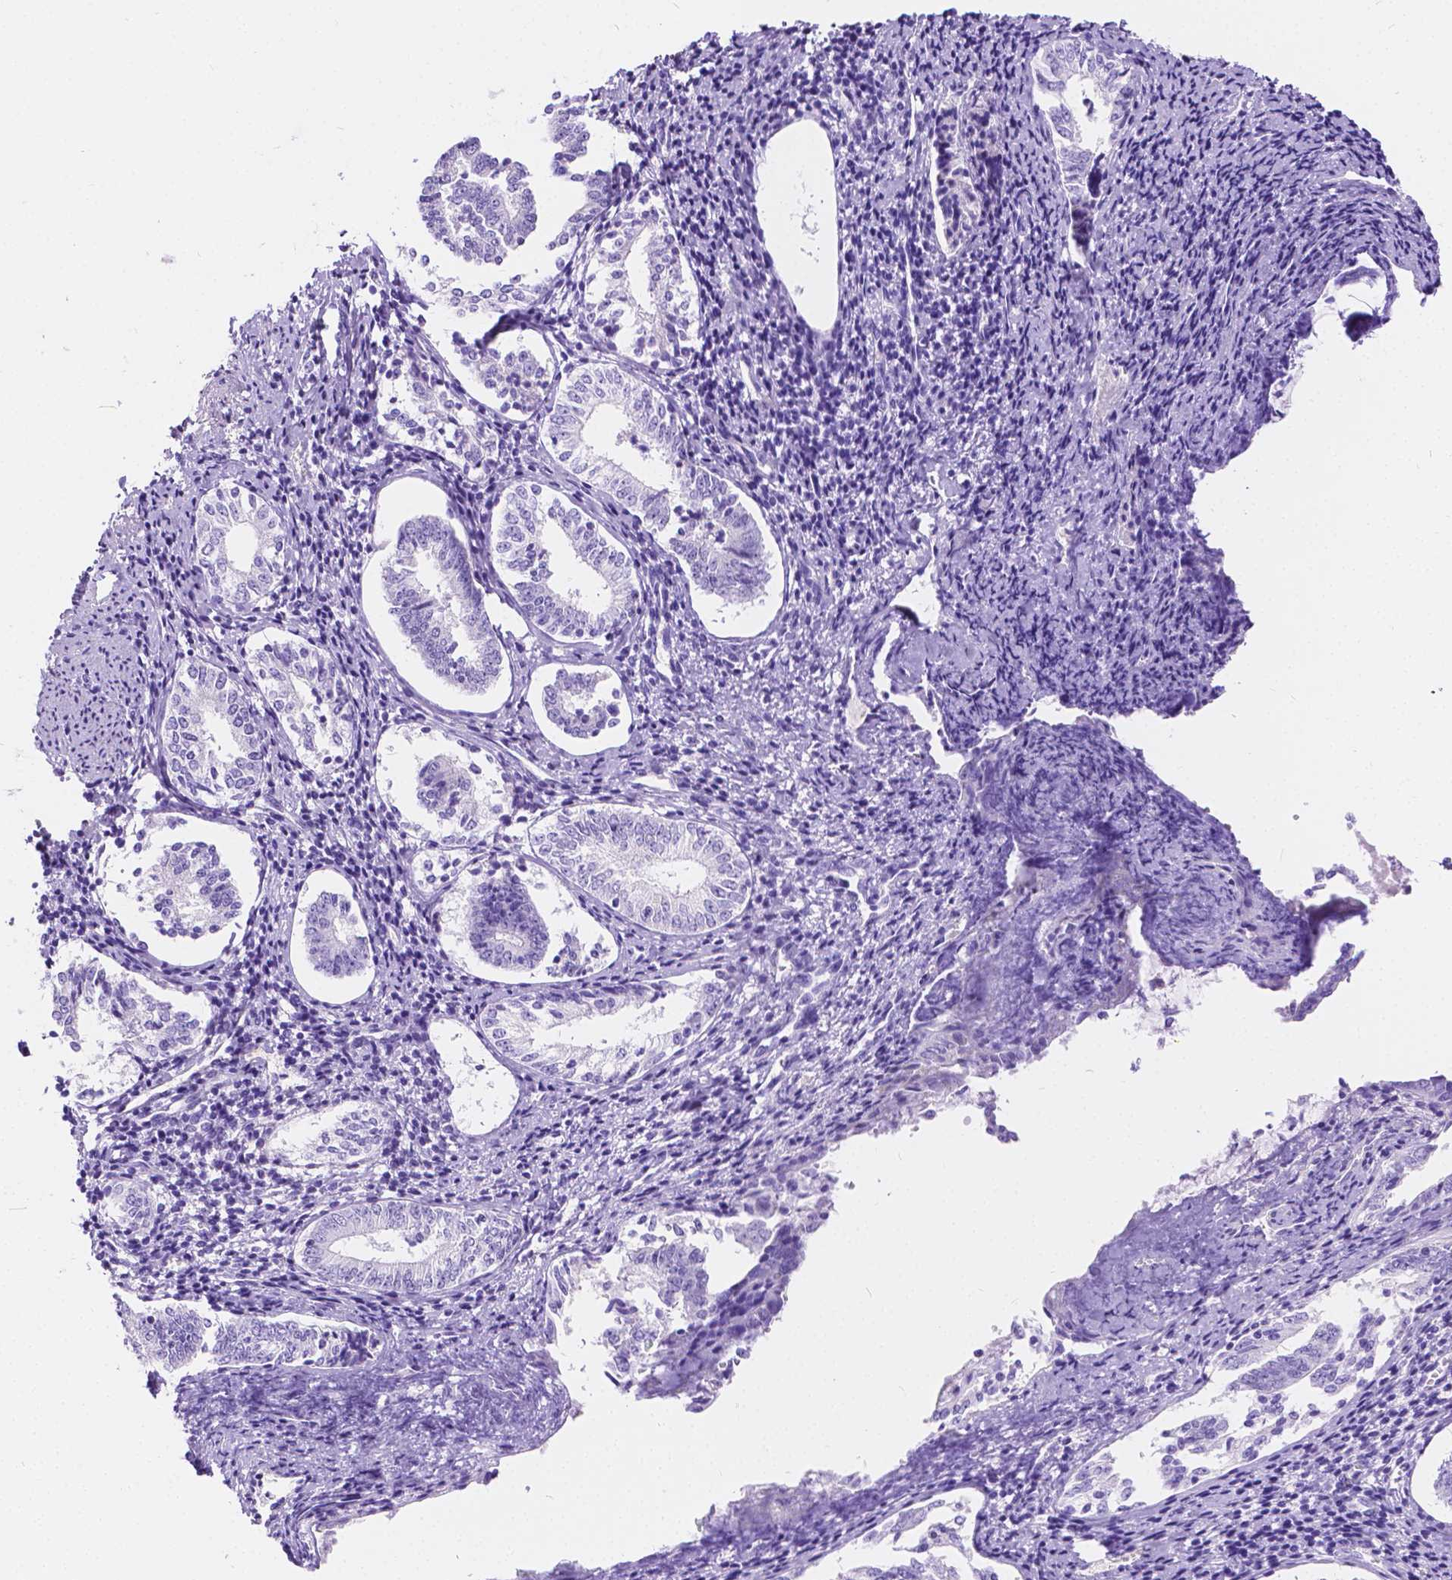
{"staining": {"intensity": "negative", "quantity": "none", "location": "none"}, "tissue": "cervical cancer", "cell_type": "Tumor cells", "image_type": "cancer", "snomed": [{"axis": "morphology", "description": "Squamous cell carcinoma, NOS"}, {"axis": "topography", "description": "Cervix"}], "caption": "Immunohistochemical staining of human squamous cell carcinoma (cervical) shows no significant positivity in tumor cells.", "gene": "CHRM1", "patient": {"sex": "female", "age": 59}}